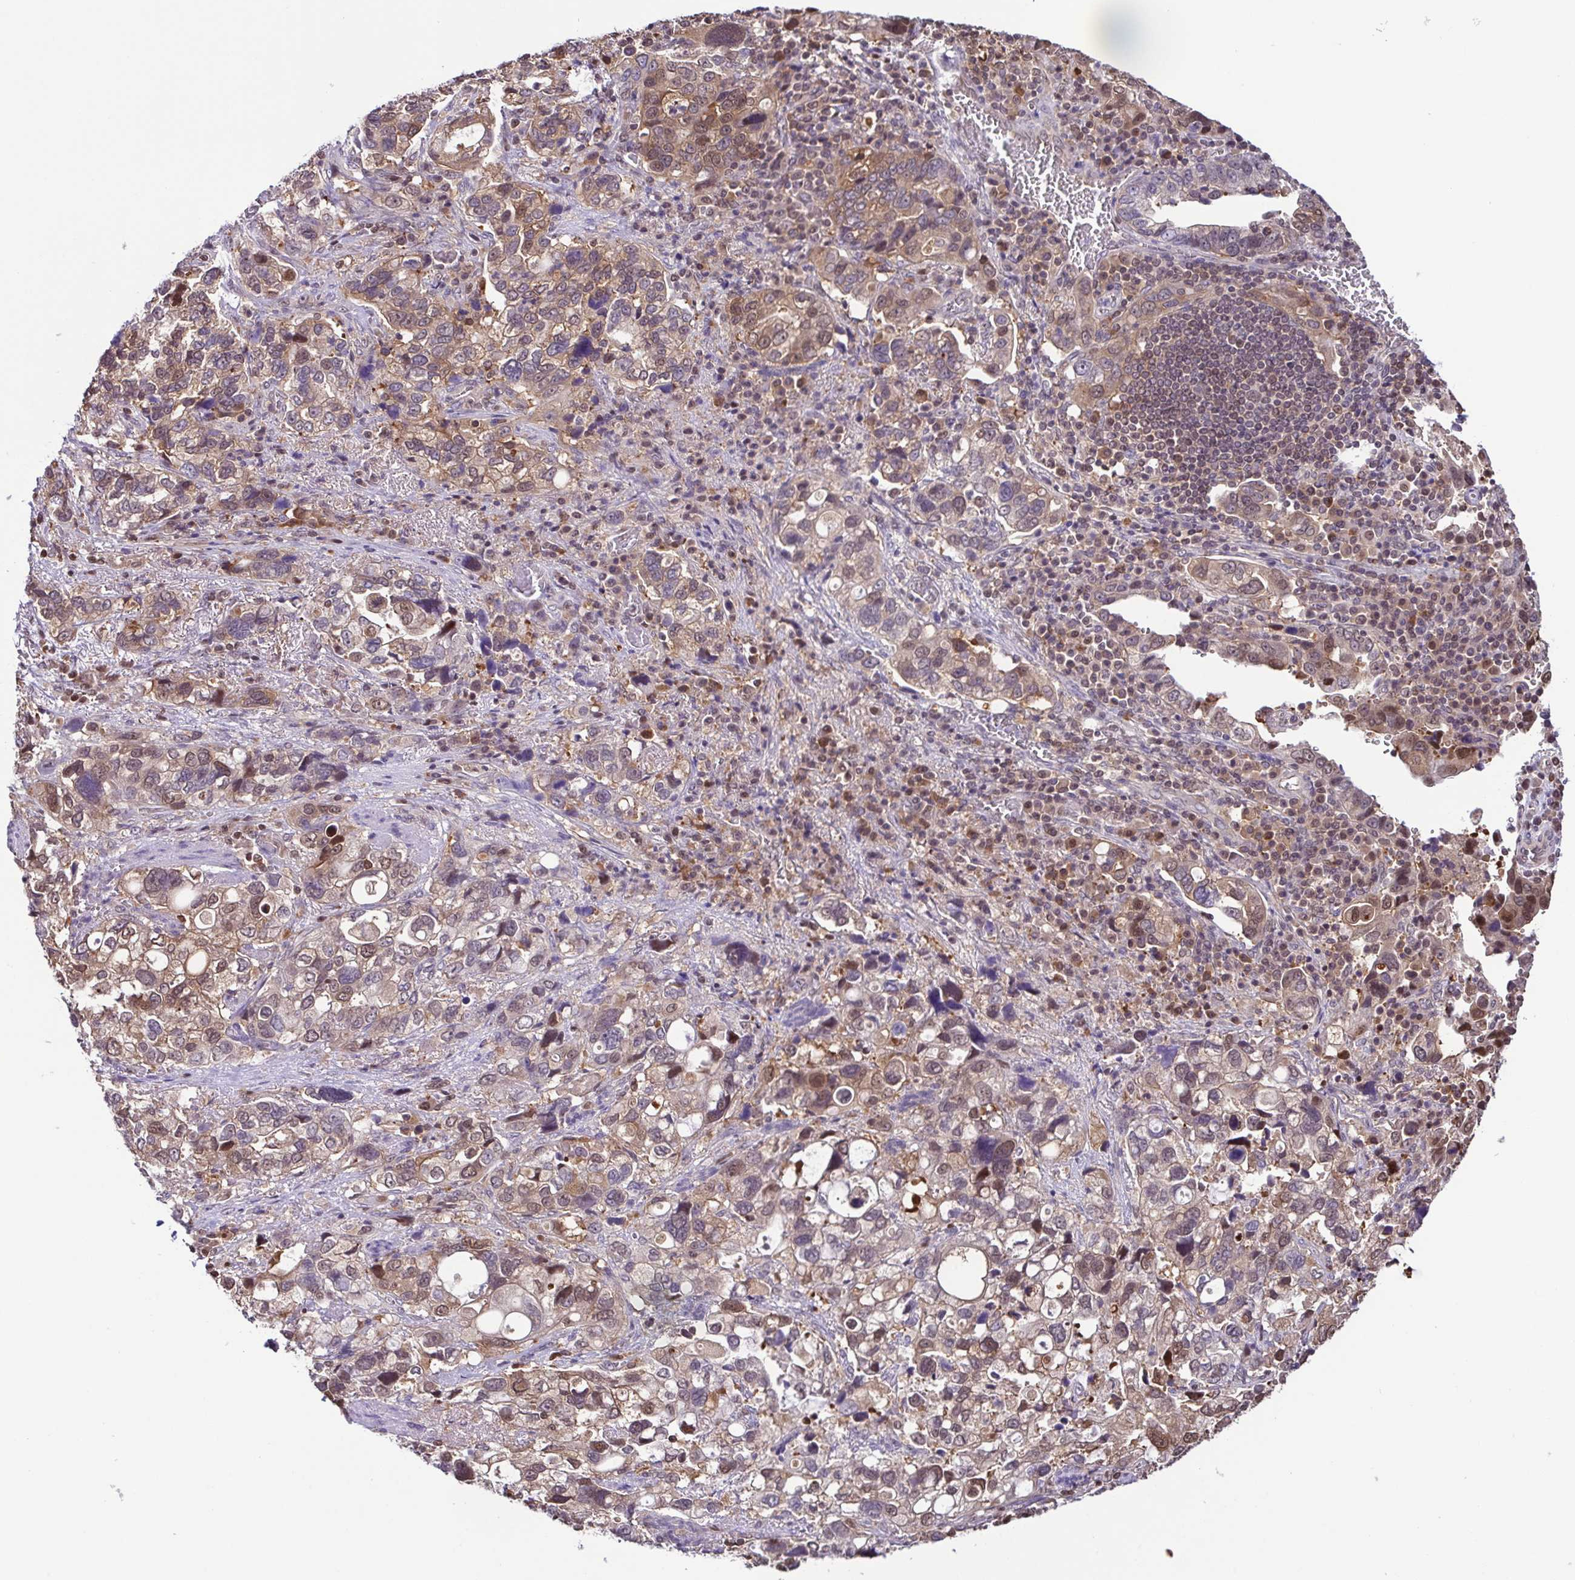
{"staining": {"intensity": "moderate", "quantity": ">75%", "location": "cytoplasmic/membranous,nuclear"}, "tissue": "stomach cancer", "cell_type": "Tumor cells", "image_type": "cancer", "snomed": [{"axis": "morphology", "description": "Adenocarcinoma, NOS"}, {"axis": "topography", "description": "Stomach, upper"}], "caption": "A medium amount of moderate cytoplasmic/membranous and nuclear expression is seen in about >75% of tumor cells in stomach adenocarcinoma tissue.", "gene": "PSMB9", "patient": {"sex": "female", "age": 81}}